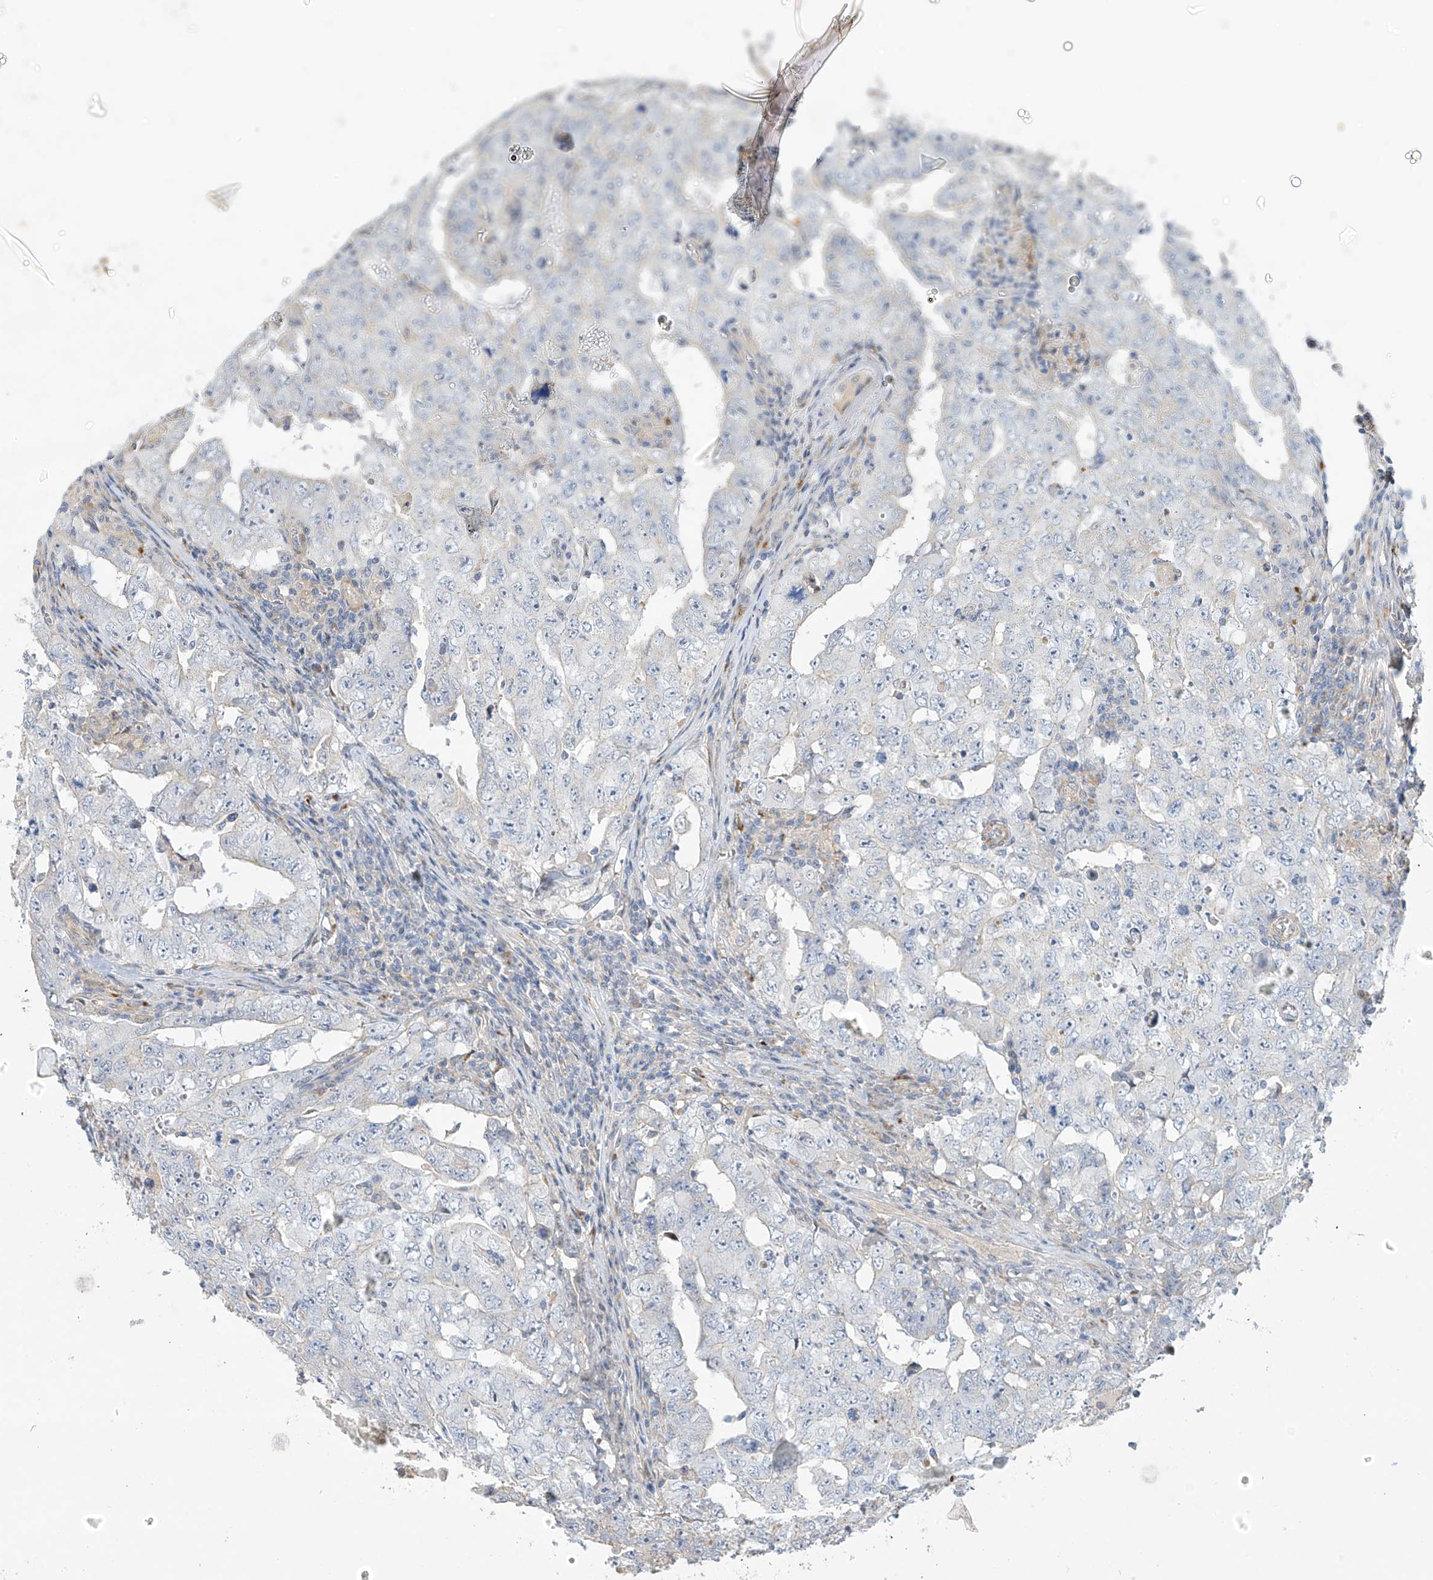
{"staining": {"intensity": "negative", "quantity": "none", "location": "none"}, "tissue": "testis cancer", "cell_type": "Tumor cells", "image_type": "cancer", "snomed": [{"axis": "morphology", "description": "Carcinoma, Embryonal, NOS"}, {"axis": "topography", "description": "Testis"}], "caption": "A high-resolution photomicrograph shows immunohistochemistry staining of testis cancer, which shows no significant staining in tumor cells. The staining was performed using DAB to visualize the protein expression in brown, while the nuclei were stained in blue with hematoxylin (Magnification: 20x).", "gene": "ZNF641", "patient": {"sex": "male", "age": 26}}